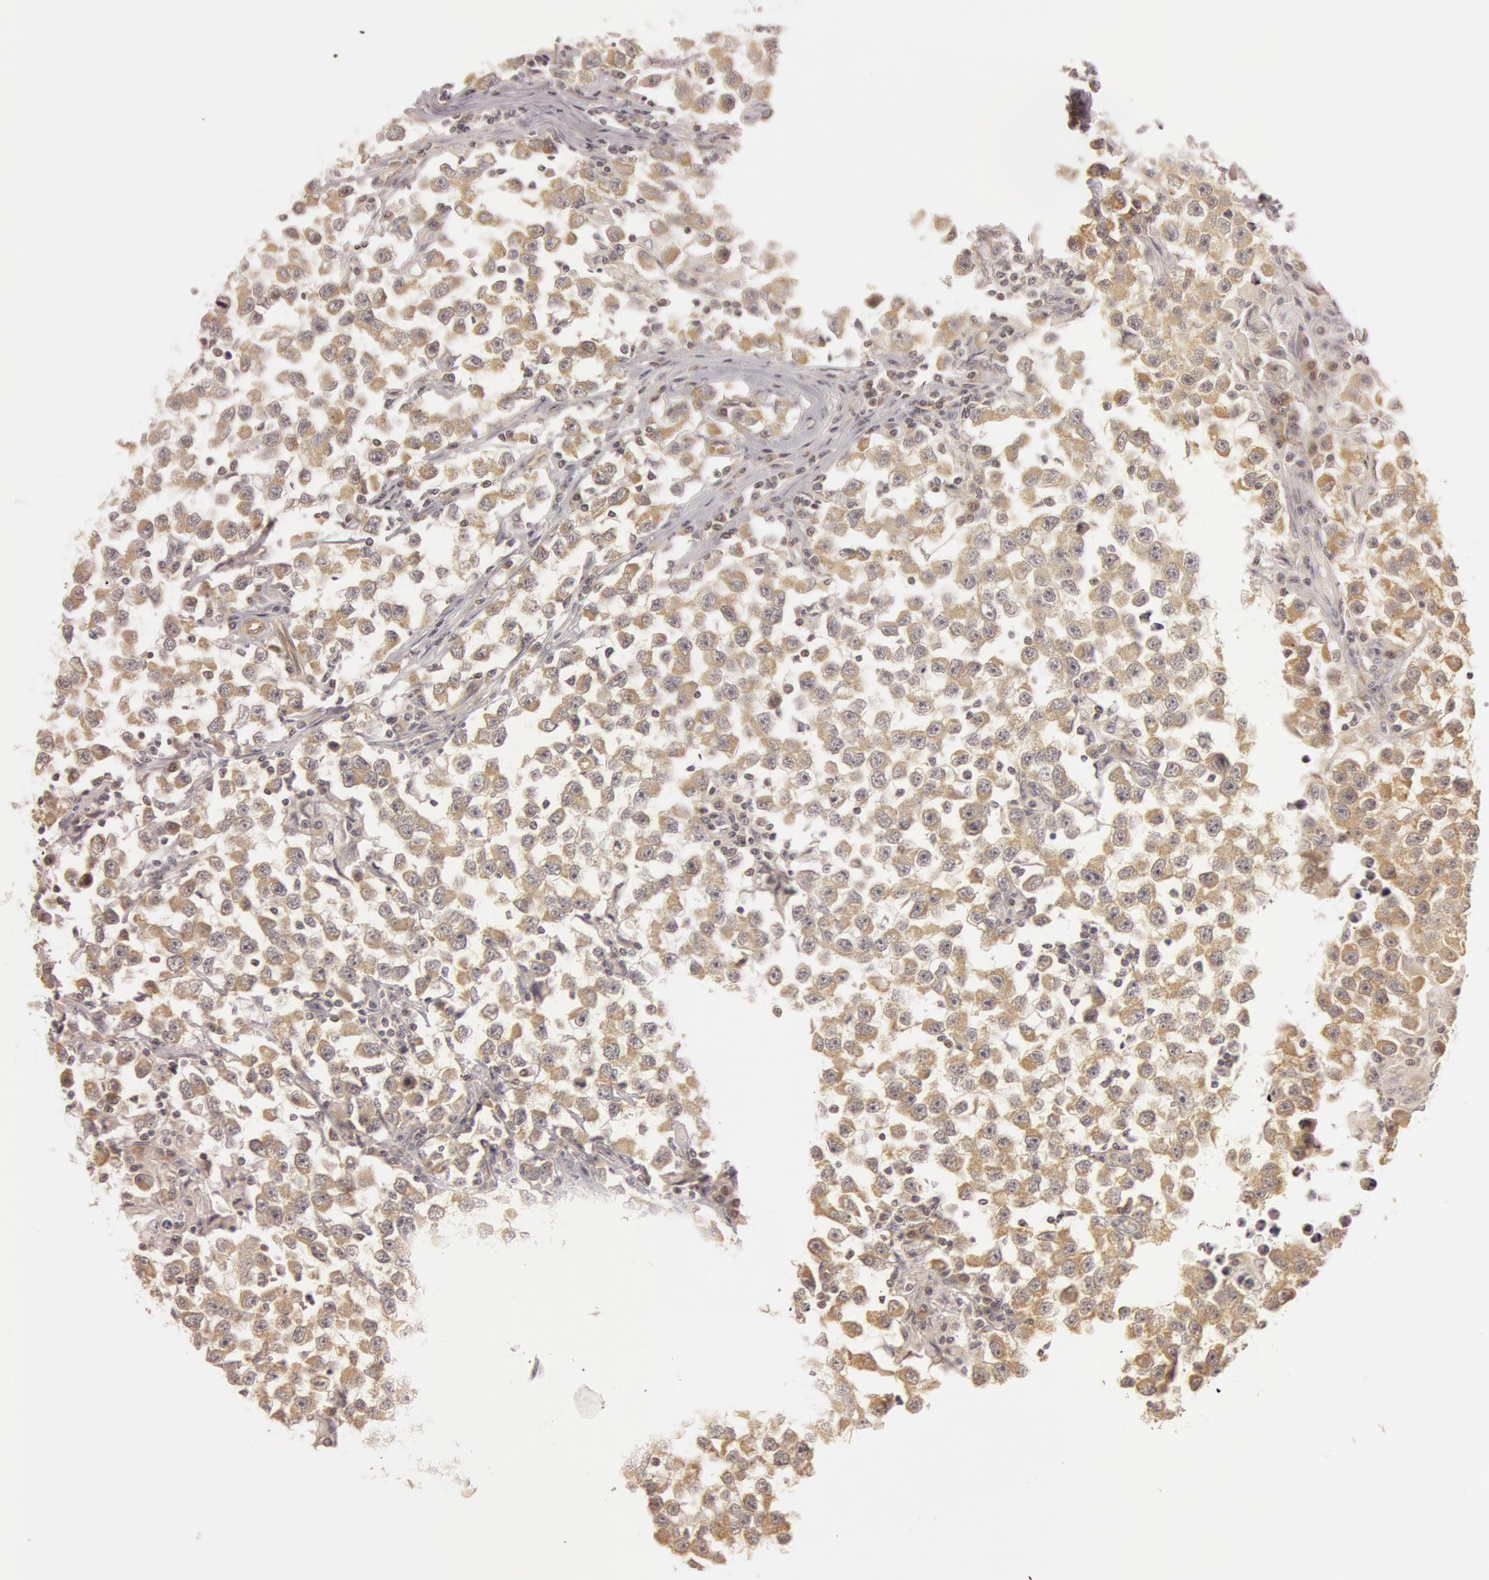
{"staining": {"intensity": "moderate", "quantity": "25%-75%", "location": "cytoplasmic/membranous"}, "tissue": "testis cancer", "cell_type": "Tumor cells", "image_type": "cancer", "snomed": [{"axis": "morphology", "description": "Seminoma, NOS"}, {"axis": "topography", "description": "Testis"}], "caption": "Brown immunohistochemical staining in human seminoma (testis) exhibits moderate cytoplasmic/membranous staining in approximately 25%-75% of tumor cells.", "gene": "RALGAPA1", "patient": {"sex": "male", "age": 33}}